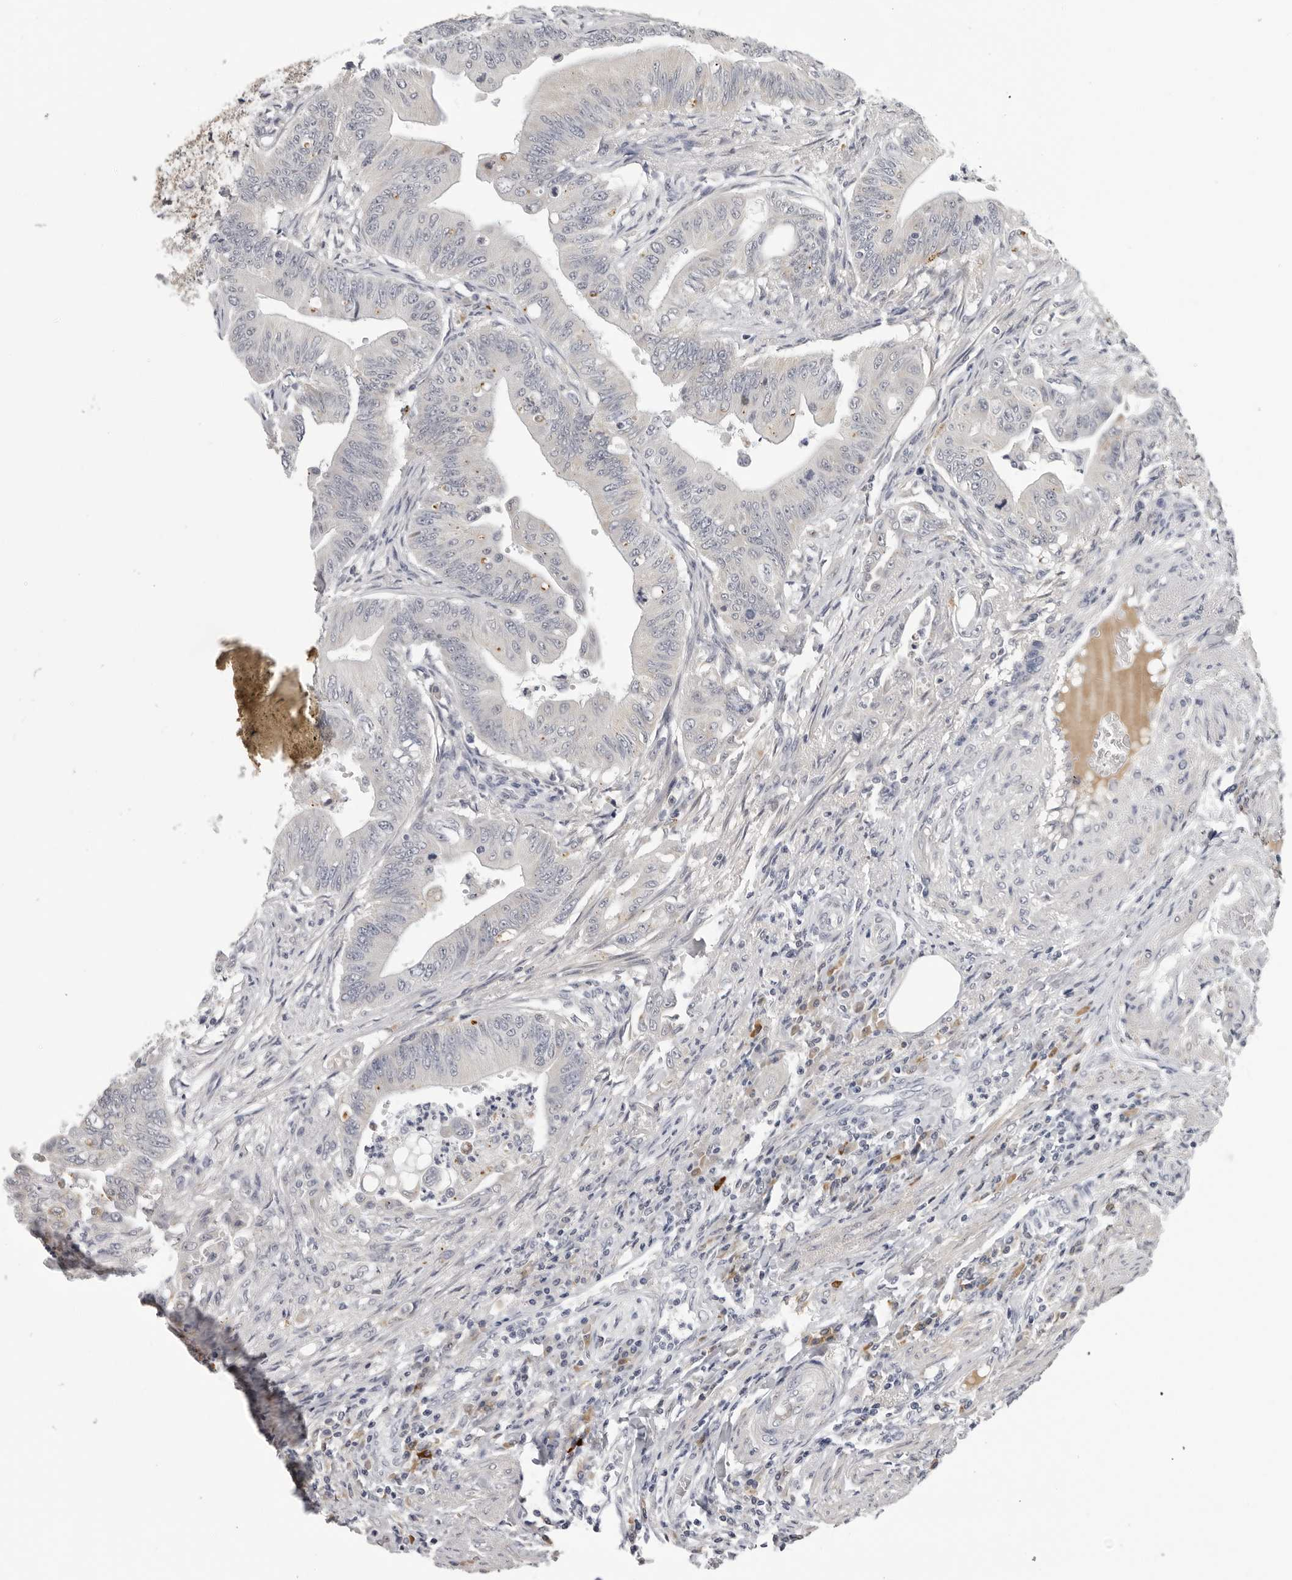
{"staining": {"intensity": "negative", "quantity": "none", "location": "none"}, "tissue": "colorectal cancer", "cell_type": "Tumor cells", "image_type": "cancer", "snomed": [{"axis": "morphology", "description": "Adenoma, NOS"}, {"axis": "morphology", "description": "Adenocarcinoma, NOS"}, {"axis": "topography", "description": "Colon"}], "caption": "High power microscopy micrograph of an immunohistochemistry histopathology image of adenoma (colorectal), revealing no significant expression in tumor cells.", "gene": "ZNF502", "patient": {"sex": "male", "age": 79}}